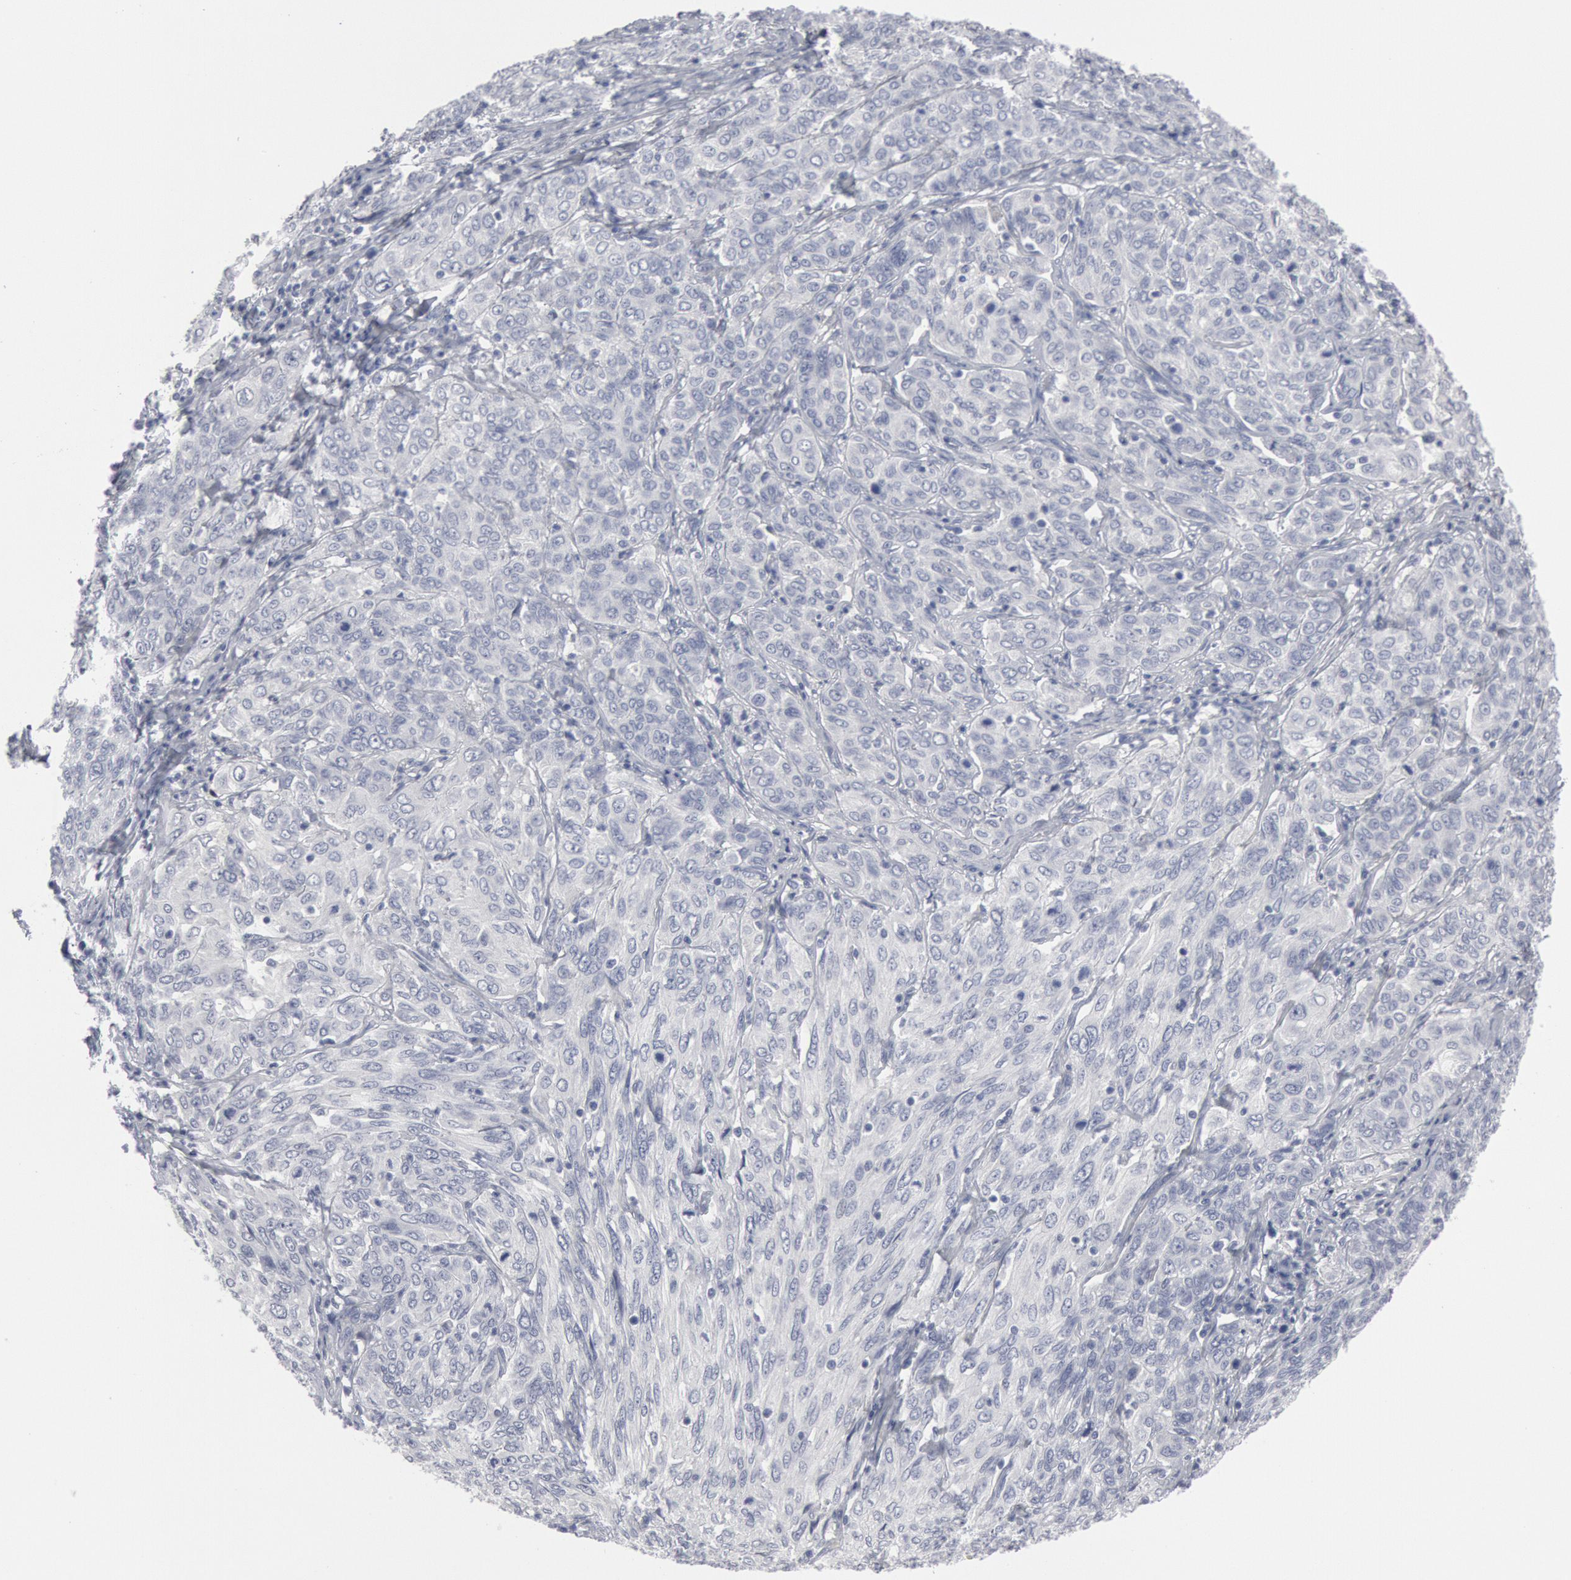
{"staining": {"intensity": "negative", "quantity": "none", "location": "none"}, "tissue": "cervical cancer", "cell_type": "Tumor cells", "image_type": "cancer", "snomed": [{"axis": "morphology", "description": "Squamous cell carcinoma, NOS"}, {"axis": "topography", "description": "Cervix"}], "caption": "High magnification brightfield microscopy of cervical cancer stained with DAB (brown) and counterstained with hematoxylin (blue): tumor cells show no significant positivity.", "gene": "DMC1", "patient": {"sex": "female", "age": 38}}